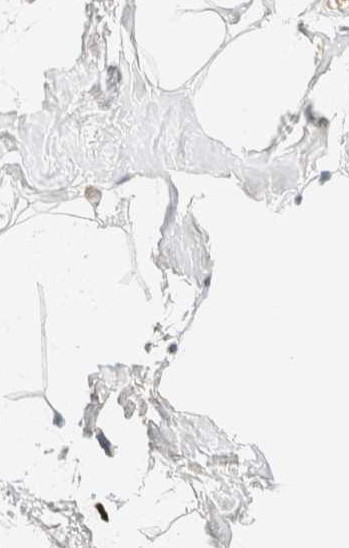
{"staining": {"intensity": "weak", "quantity": ">75%", "location": "cytoplasmic/membranous"}, "tissue": "adipose tissue", "cell_type": "Adipocytes", "image_type": "normal", "snomed": [{"axis": "morphology", "description": "Normal tissue, NOS"}, {"axis": "morphology", "description": "Fibrosis, NOS"}, {"axis": "topography", "description": "Breast"}, {"axis": "topography", "description": "Adipose tissue"}], "caption": "Weak cytoplasmic/membranous positivity for a protein is identified in approximately >75% of adipocytes of normal adipose tissue using IHC.", "gene": "TNK1", "patient": {"sex": "female", "age": 39}}